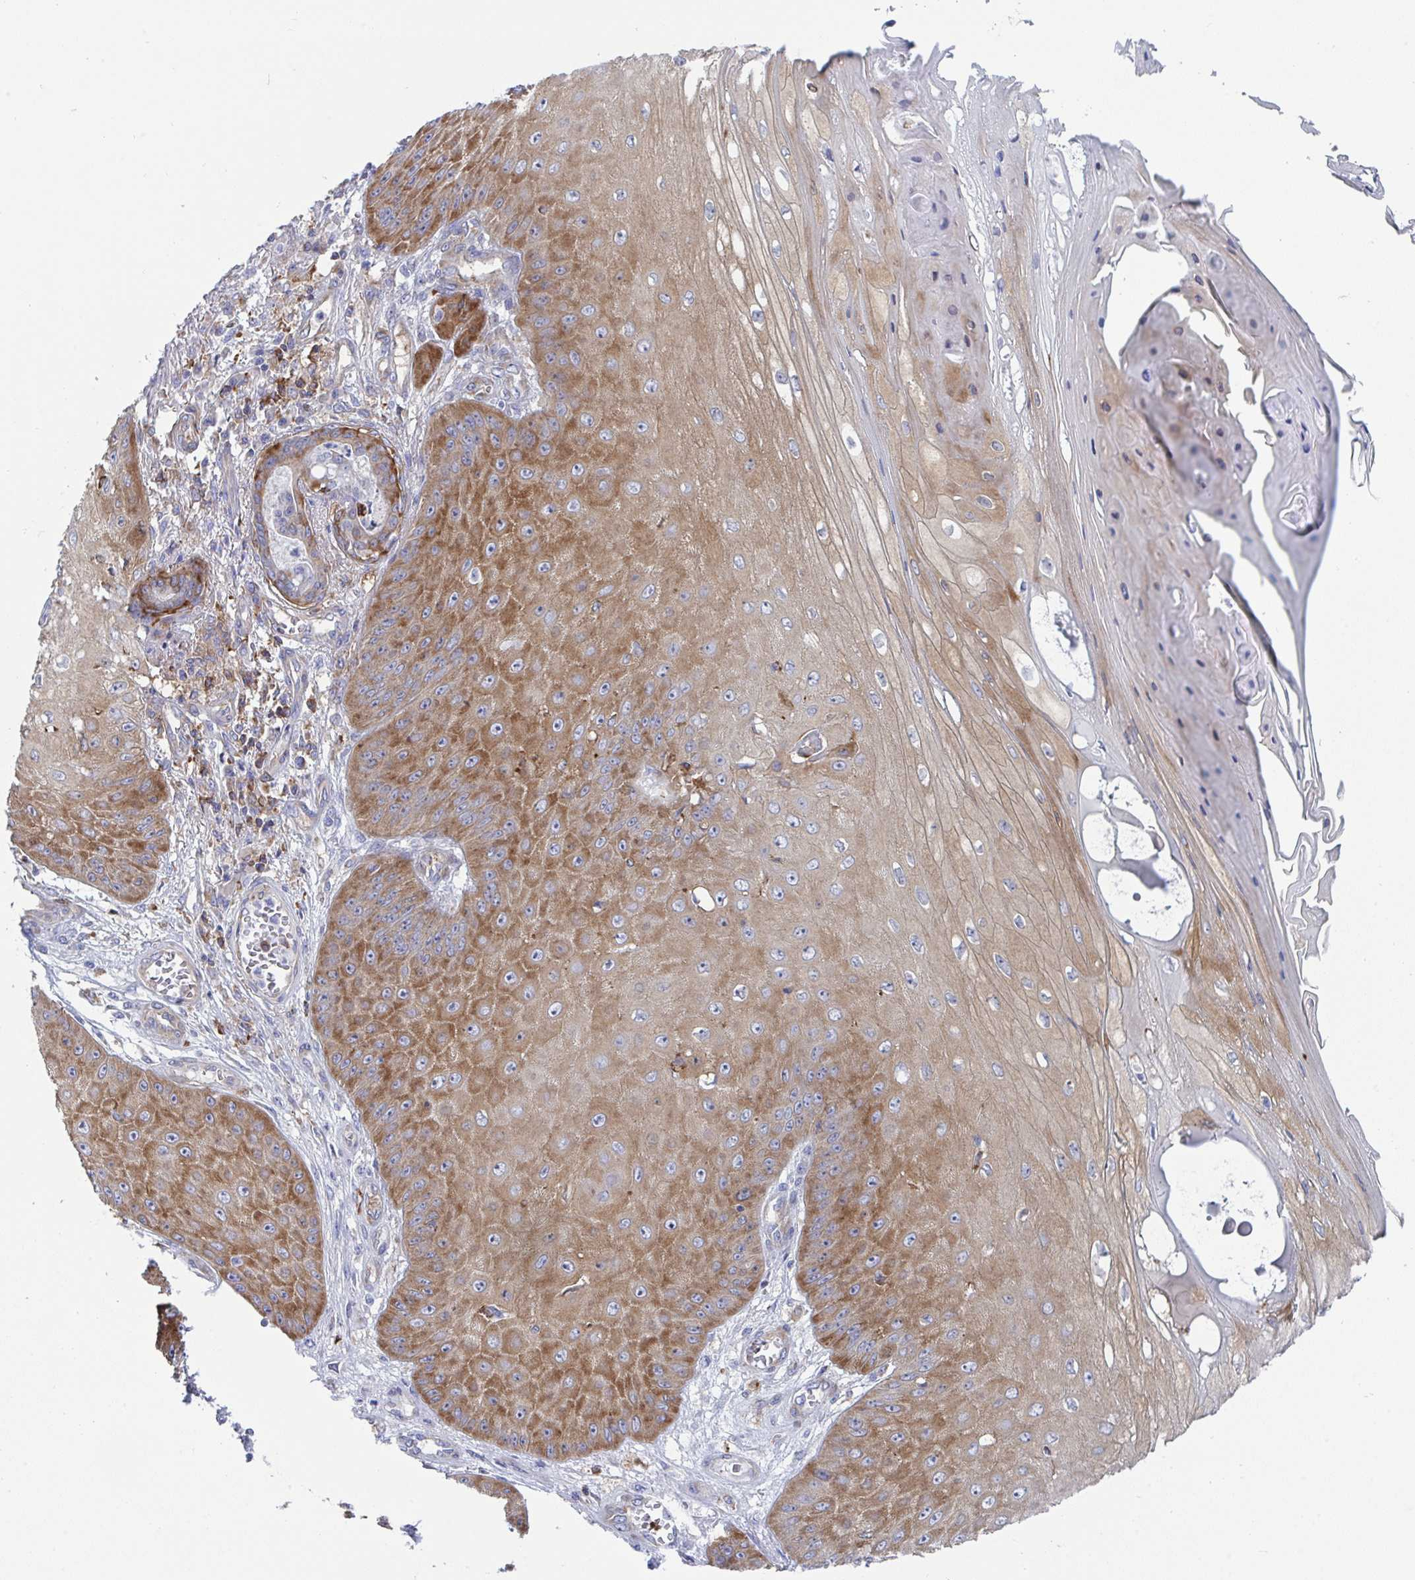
{"staining": {"intensity": "moderate", "quantity": "25%-75%", "location": "cytoplasmic/membranous"}, "tissue": "skin cancer", "cell_type": "Tumor cells", "image_type": "cancer", "snomed": [{"axis": "morphology", "description": "Squamous cell carcinoma, NOS"}, {"axis": "topography", "description": "Skin"}], "caption": "Skin squamous cell carcinoma stained for a protein (brown) displays moderate cytoplasmic/membranous positive expression in approximately 25%-75% of tumor cells.", "gene": "WNK1", "patient": {"sex": "male", "age": 70}}